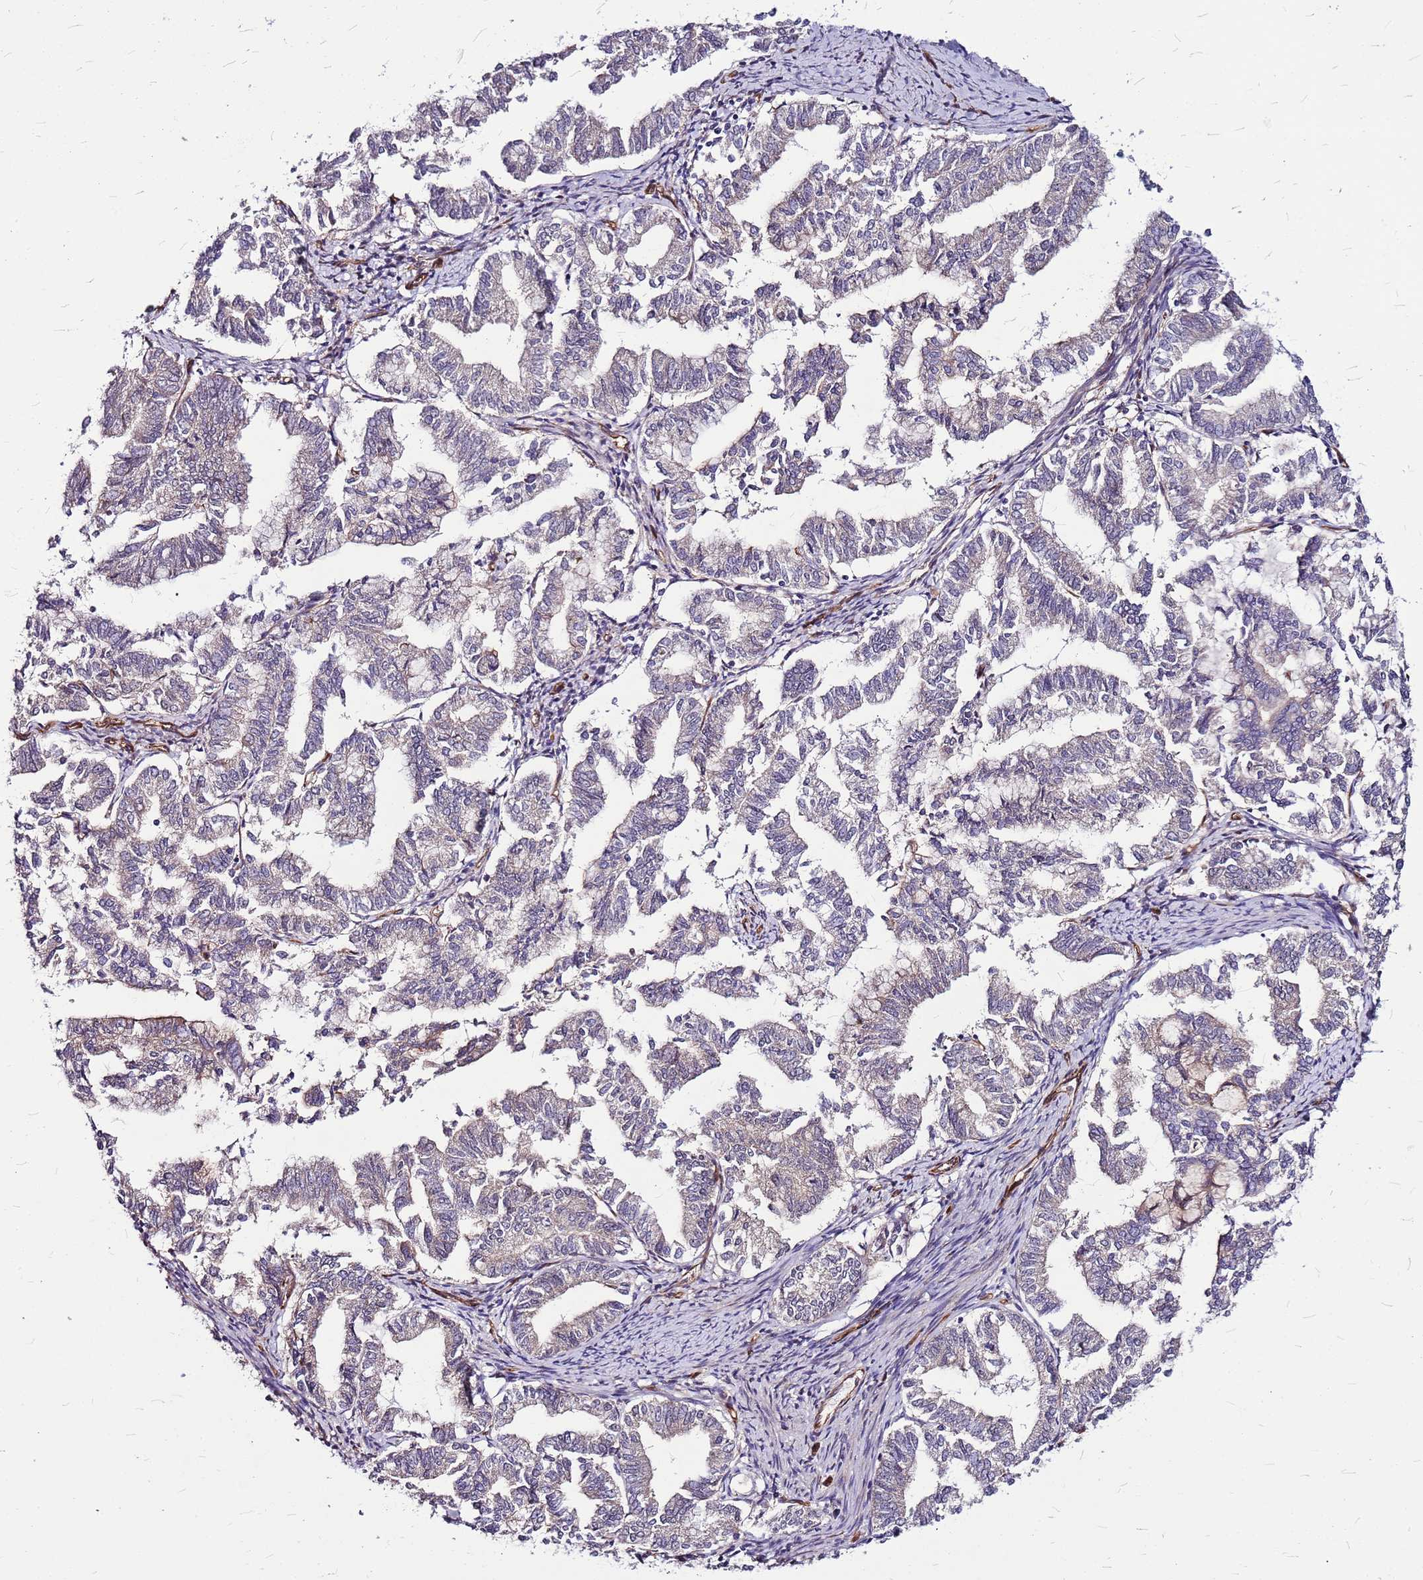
{"staining": {"intensity": "weak", "quantity": "<25%", "location": "cytoplasmic/membranous"}, "tissue": "endometrial cancer", "cell_type": "Tumor cells", "image_type": "cancer", "snomed": [{"axis": "morphology", "description": "Adenocarcinoma, NOS"}, {"axis": "topography", "description": "Endometrium"}], "caption": "This is a histopathology image of immunohistochemistry (IHC) staining of endometrial cancer (adenocarcinoma), which shows no positivity in tumor cells.", "gene": "TOPAZ1", "patient": {"sex": "female", "age": 79}}